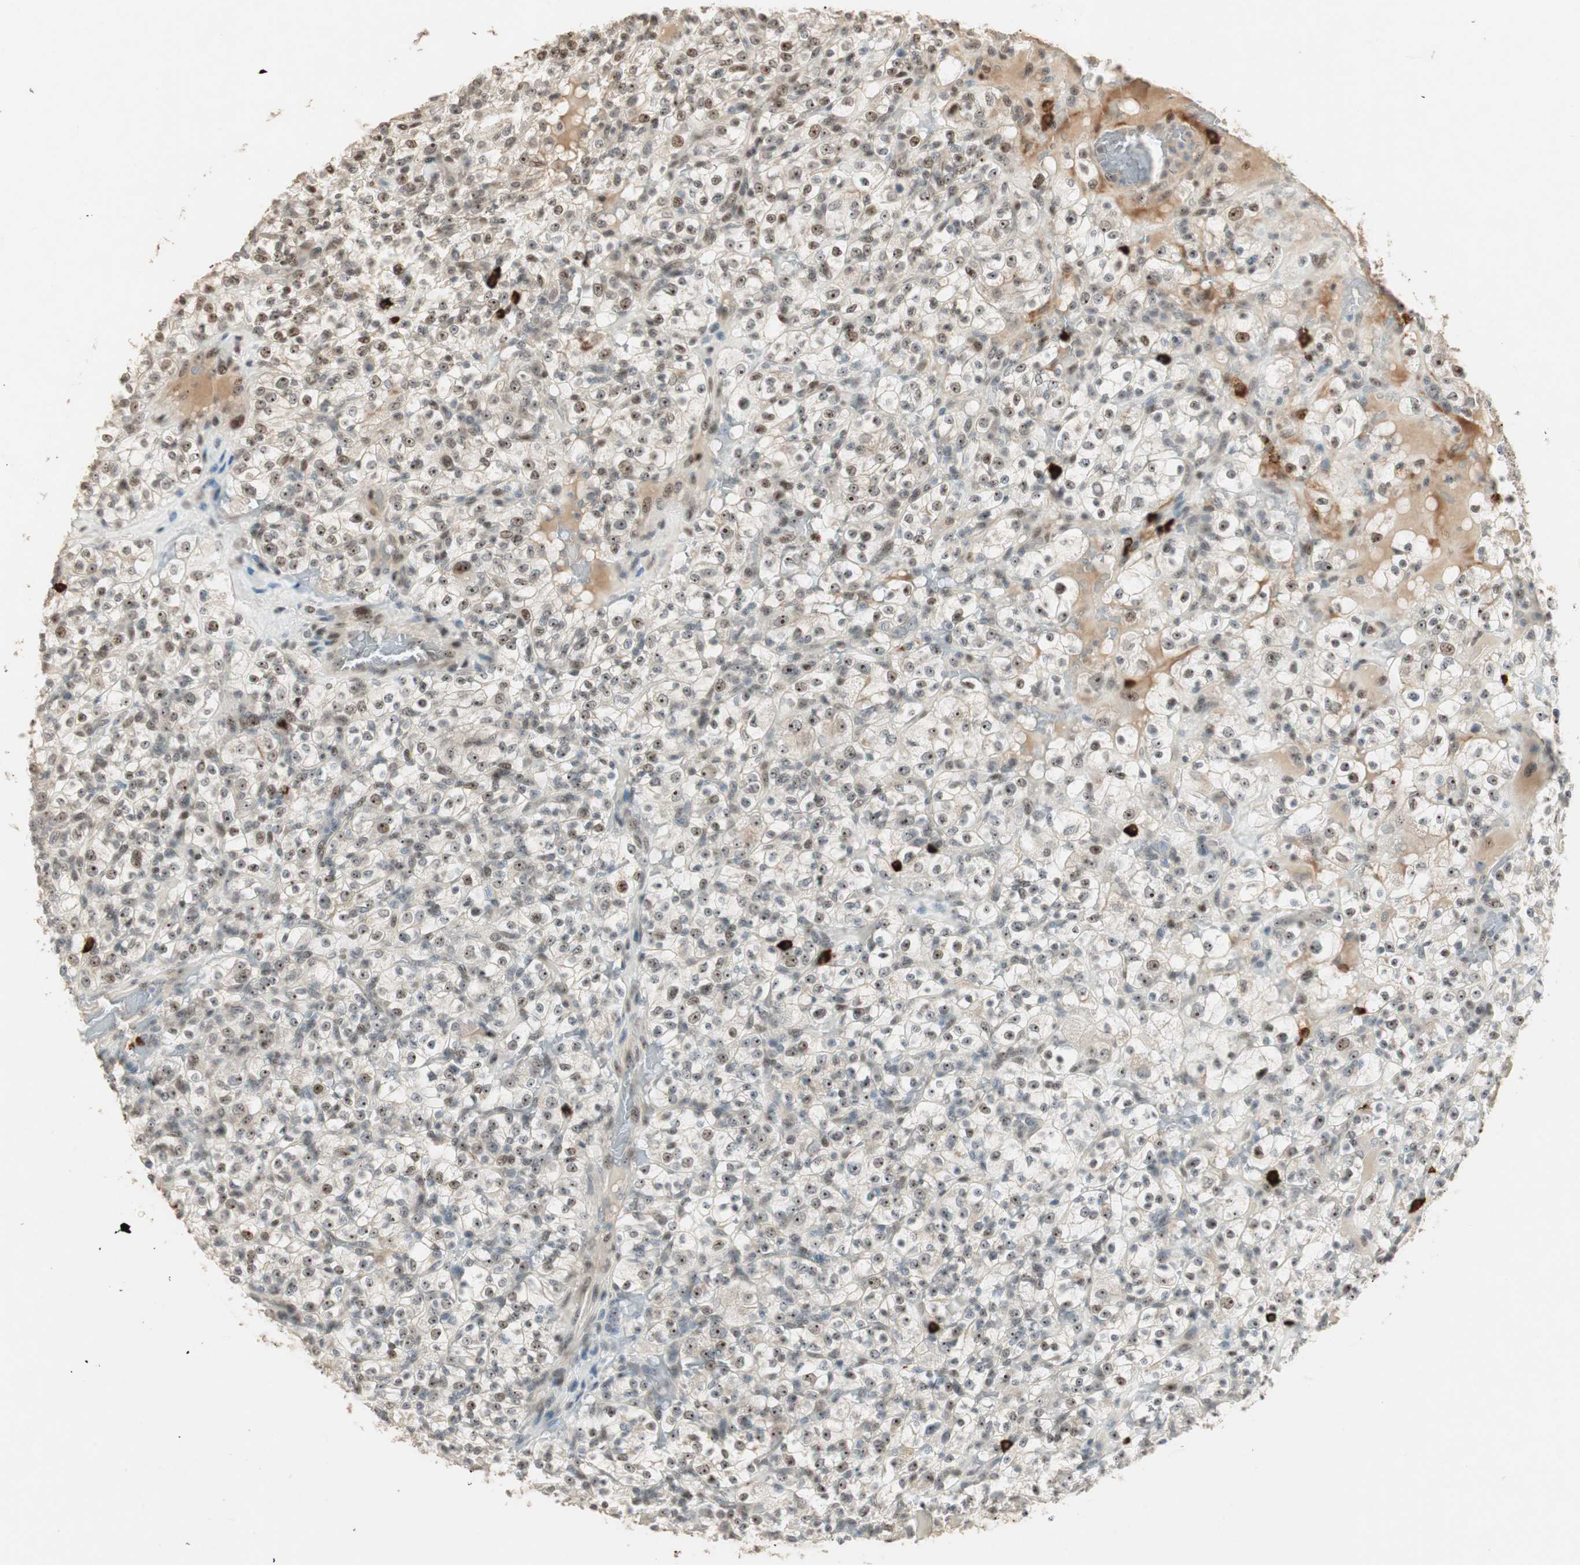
{"staining": {"intensity": "moderate", "quantity": ">75%", "location": "nuclear"}, "tissue": "renal cancer", "cell_type": "Tumor cells", "image_type": "cancer", "snomed": [{"axis": "morphology", "description": "Normal tissue, NOS"}, {"axis": "morphology", "description": "Adenocarcinoma, NOS"}, {"axis": "topography", "description": "Kidney"}], "caption": "This histopathology image demonstrates IHC staining of human adenocarcinoma (renal), with medium moderate nuclear expression in about >75% of tumor cells.", "gene": "ETV4", "patient": {"sex": "female", "age": 72}}